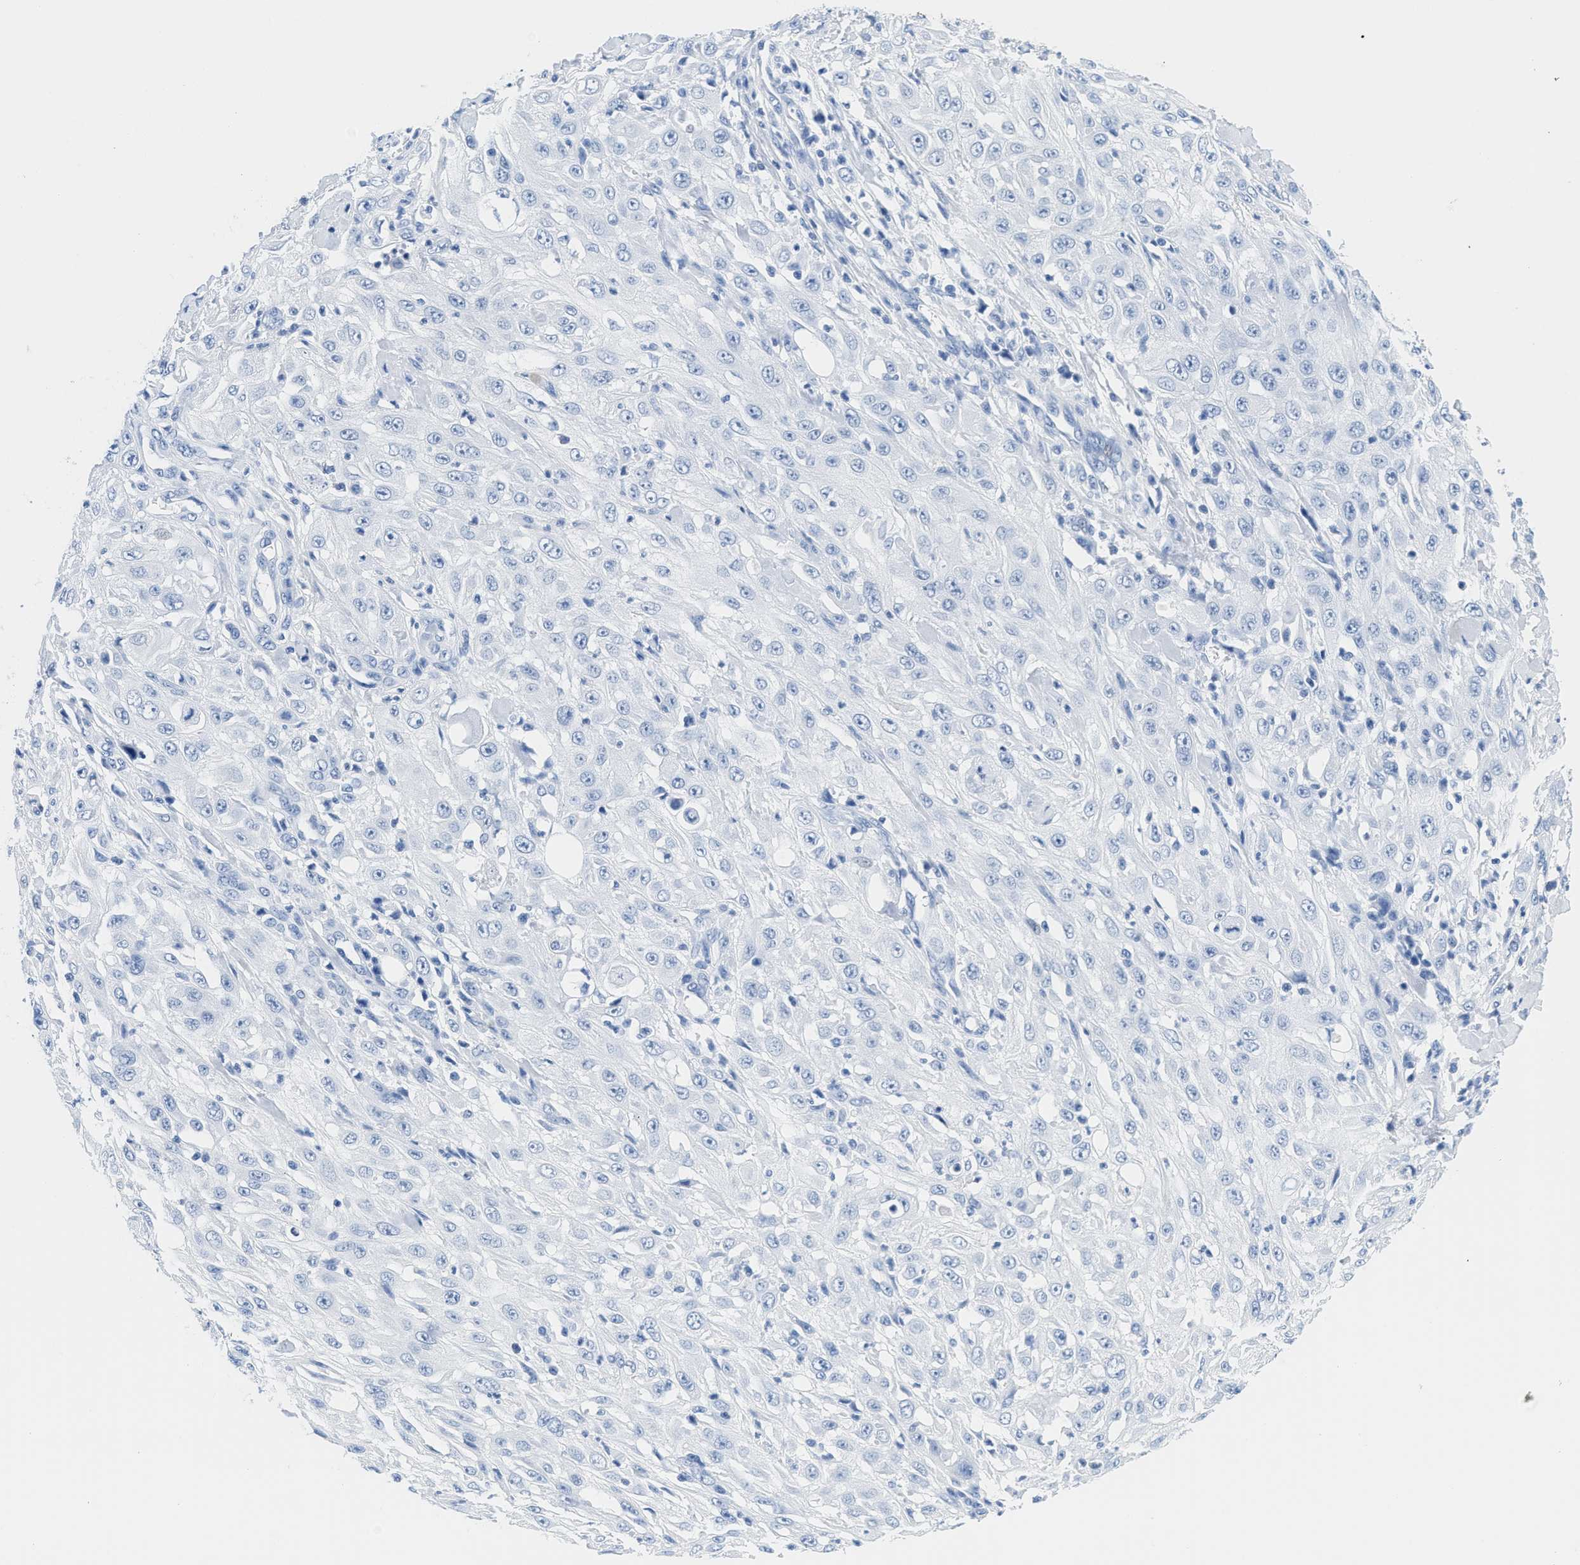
{"staining": {"intensity": "negative", "quantity": "none", "location": "none"}, "tissue": "skin cancer", "cell_type": "Tumor cells", "image_type": "cancer", "snomed": [{"axis": "morphology", "description": "Squamous cell carcinoma, NOS"}, {"axis": "morphology", "description": "Squamous cell carcinoma, metastatic, NOS"}, {"axis": "topography", "description": "Skin"}, {"axis": "topography", "description": "Lymph node"}], "caption": "Immunohistochemical staining of human skin cancer demonstrates no significant positivity in tumor cells. Nuclei are stained in blue.", "gene": "GSN", "patient": {"sex": "male", "age": 75}}